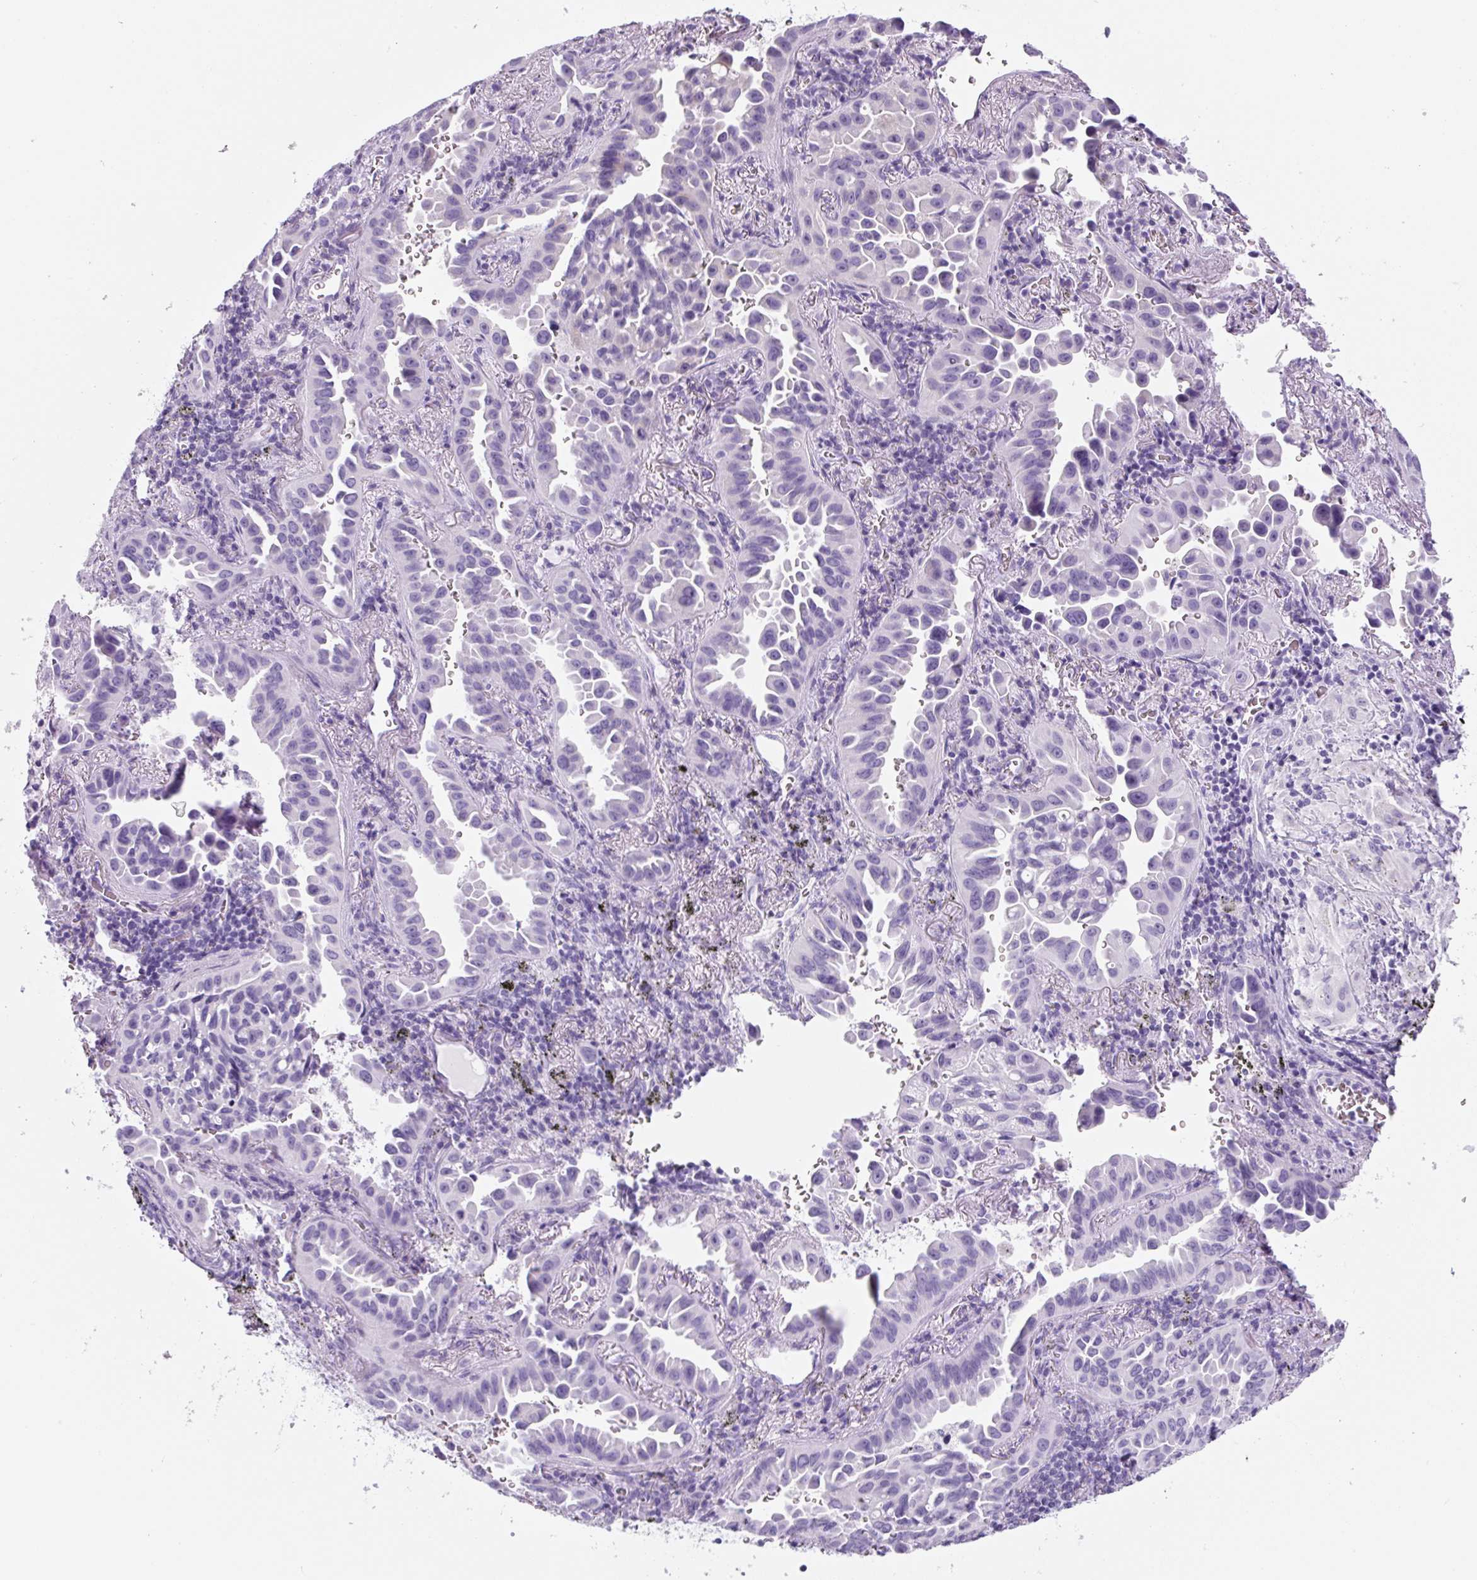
{"staining": {"intensity": "negative", "quantity": "none", "location": "none"}, "tissue": "lung cancer", "cell_type": "Tumor cells", "image_type": "cancer", "snomed": [{"axis": "morphology", "description": "Adenocarcinoma, NOS"}, {"axis": "topography", "description": "Lung"}], "caption": "Lung cancer (adenocarcinoma) was stained to show a protein in brown. There is no significant expression in tumor cells.", "gene": "YIF1B", "patient": {"sex": "male", "age": 68}}